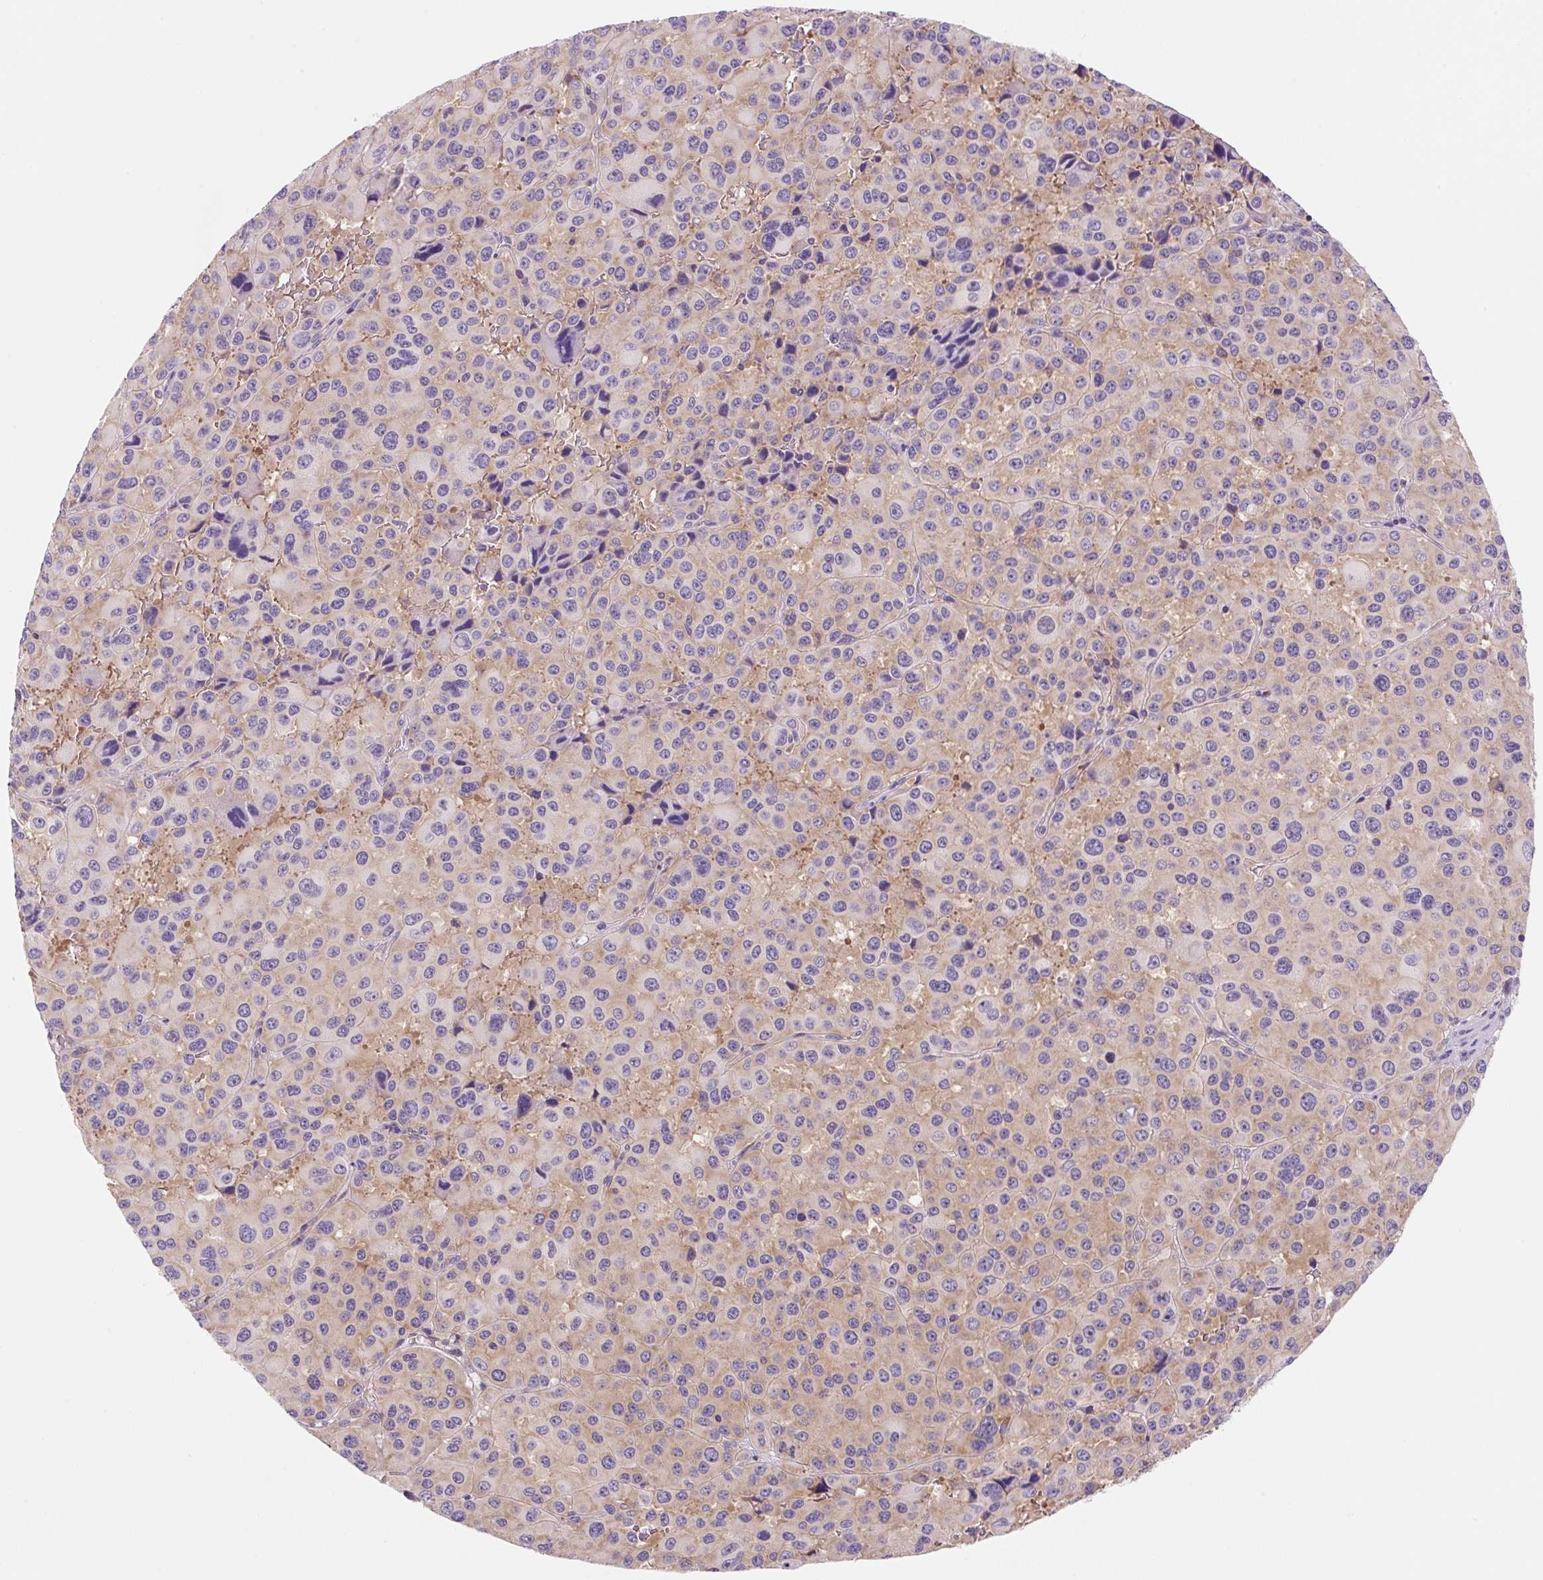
{"staining": {"intensity": "weak", "quantity": "25%-75%", "location": "cytoplasmic/membranous"}, "tissue": "melanoma", "cell_type": "Tumor cells", "image_type": "cancer", "snomed": [{"axis": "morphology", "description": "Malignant melanoma, Metastatic site"}, {"axis": "topography", "description": "Lymph node"}], "caption": "Brown immunohistochemical staining in human melanoma displays weak cytoplasmic/membranous positivity in about 25%-75% of tumor cells.", "gene": "RPL18A", "patient": {"sex": "female", "age": 65}}